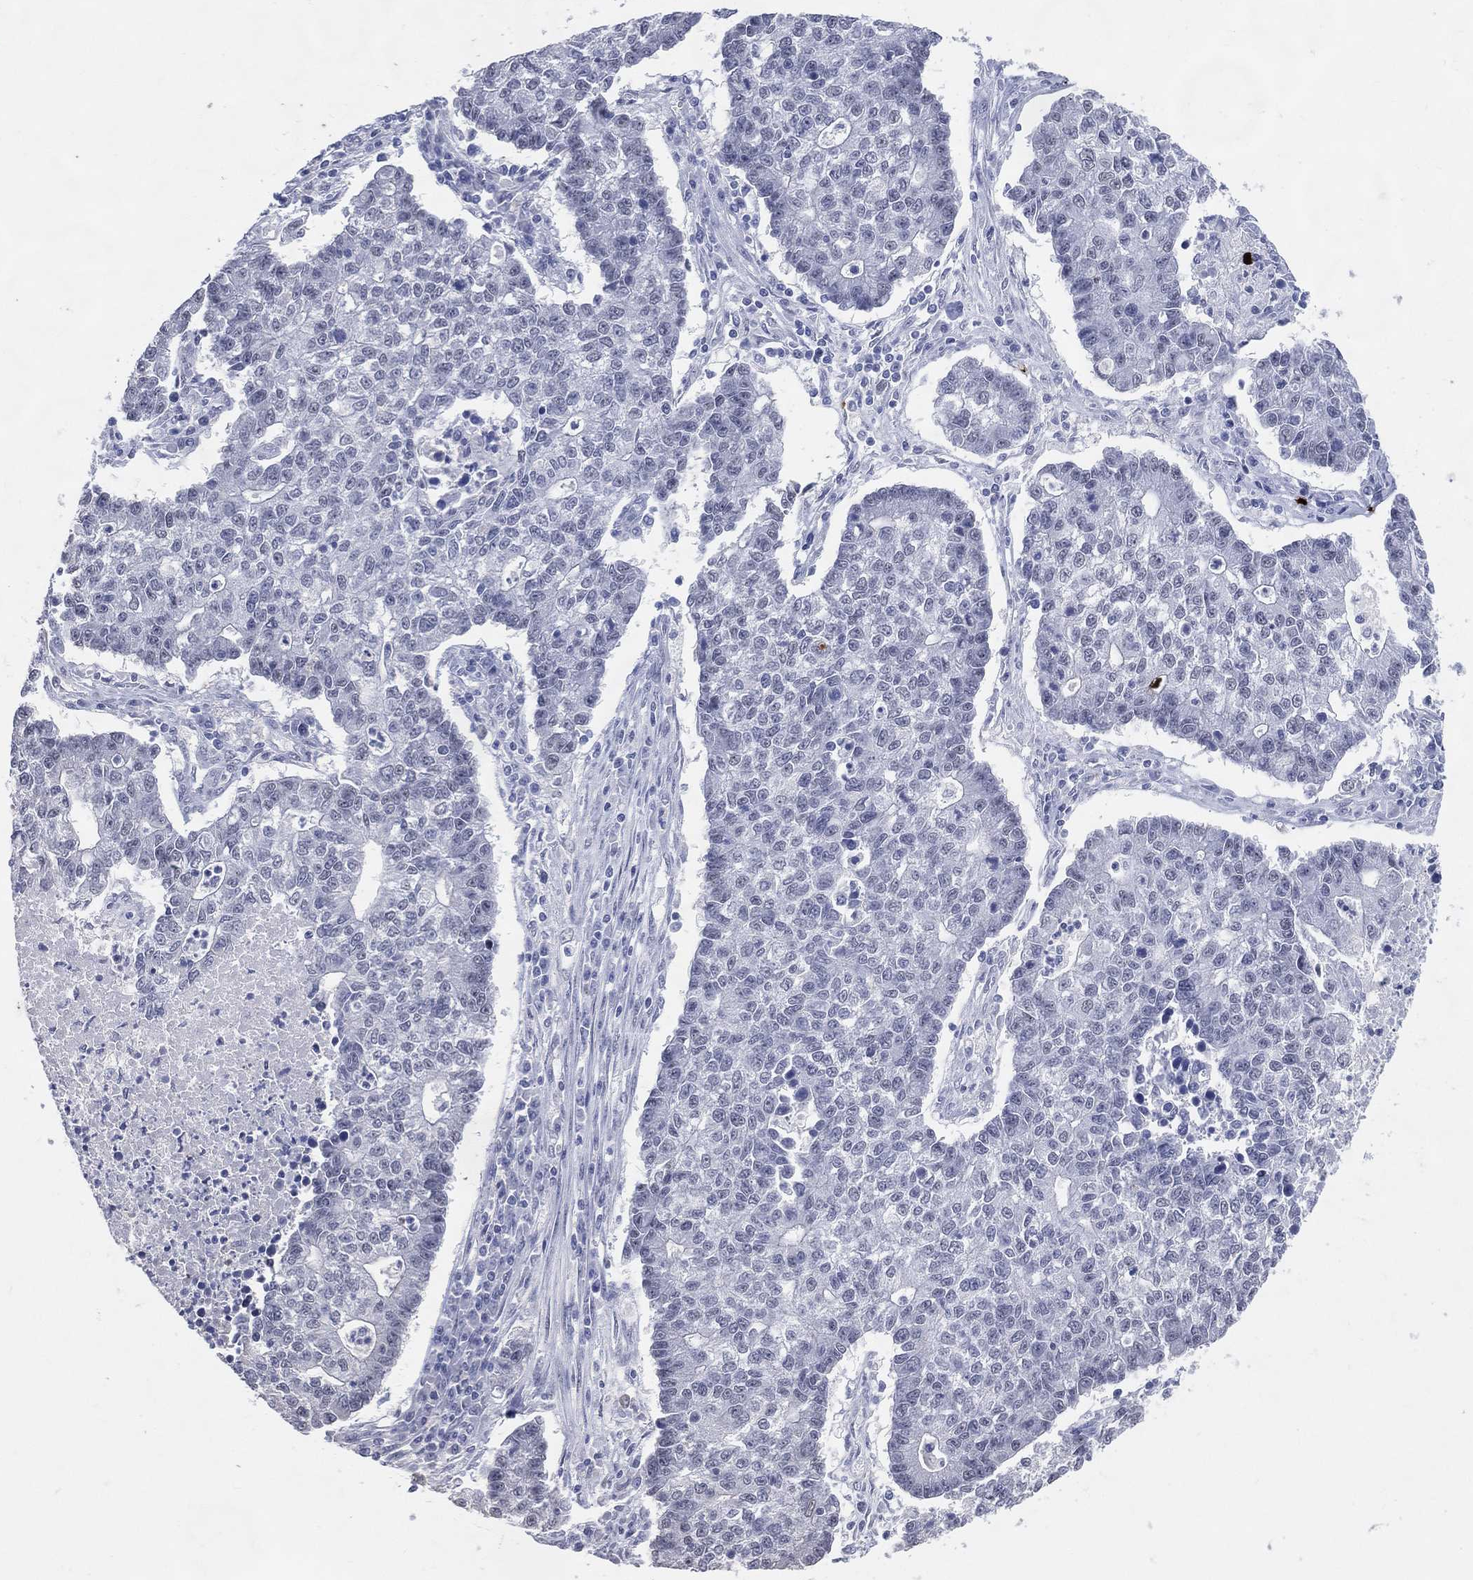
{"staining": {"intensity": "negative", "quantity": "none", "location": "none"}, "tissue": "lung cancer", "cell_type": "Tumor cells", "image_type": "cancer", "snomed": [{"axis": "morphology", "description": "Adenocarcinoma, NOS"}, {"axis": "topography", "description": "Lung"}], "caption": "Immunohistochemistry of human lung adenocarcinoma exhibits no staining in tumor cells.", "gene": "CFAP58", "patient": {"sex": "male", "age": 57}}